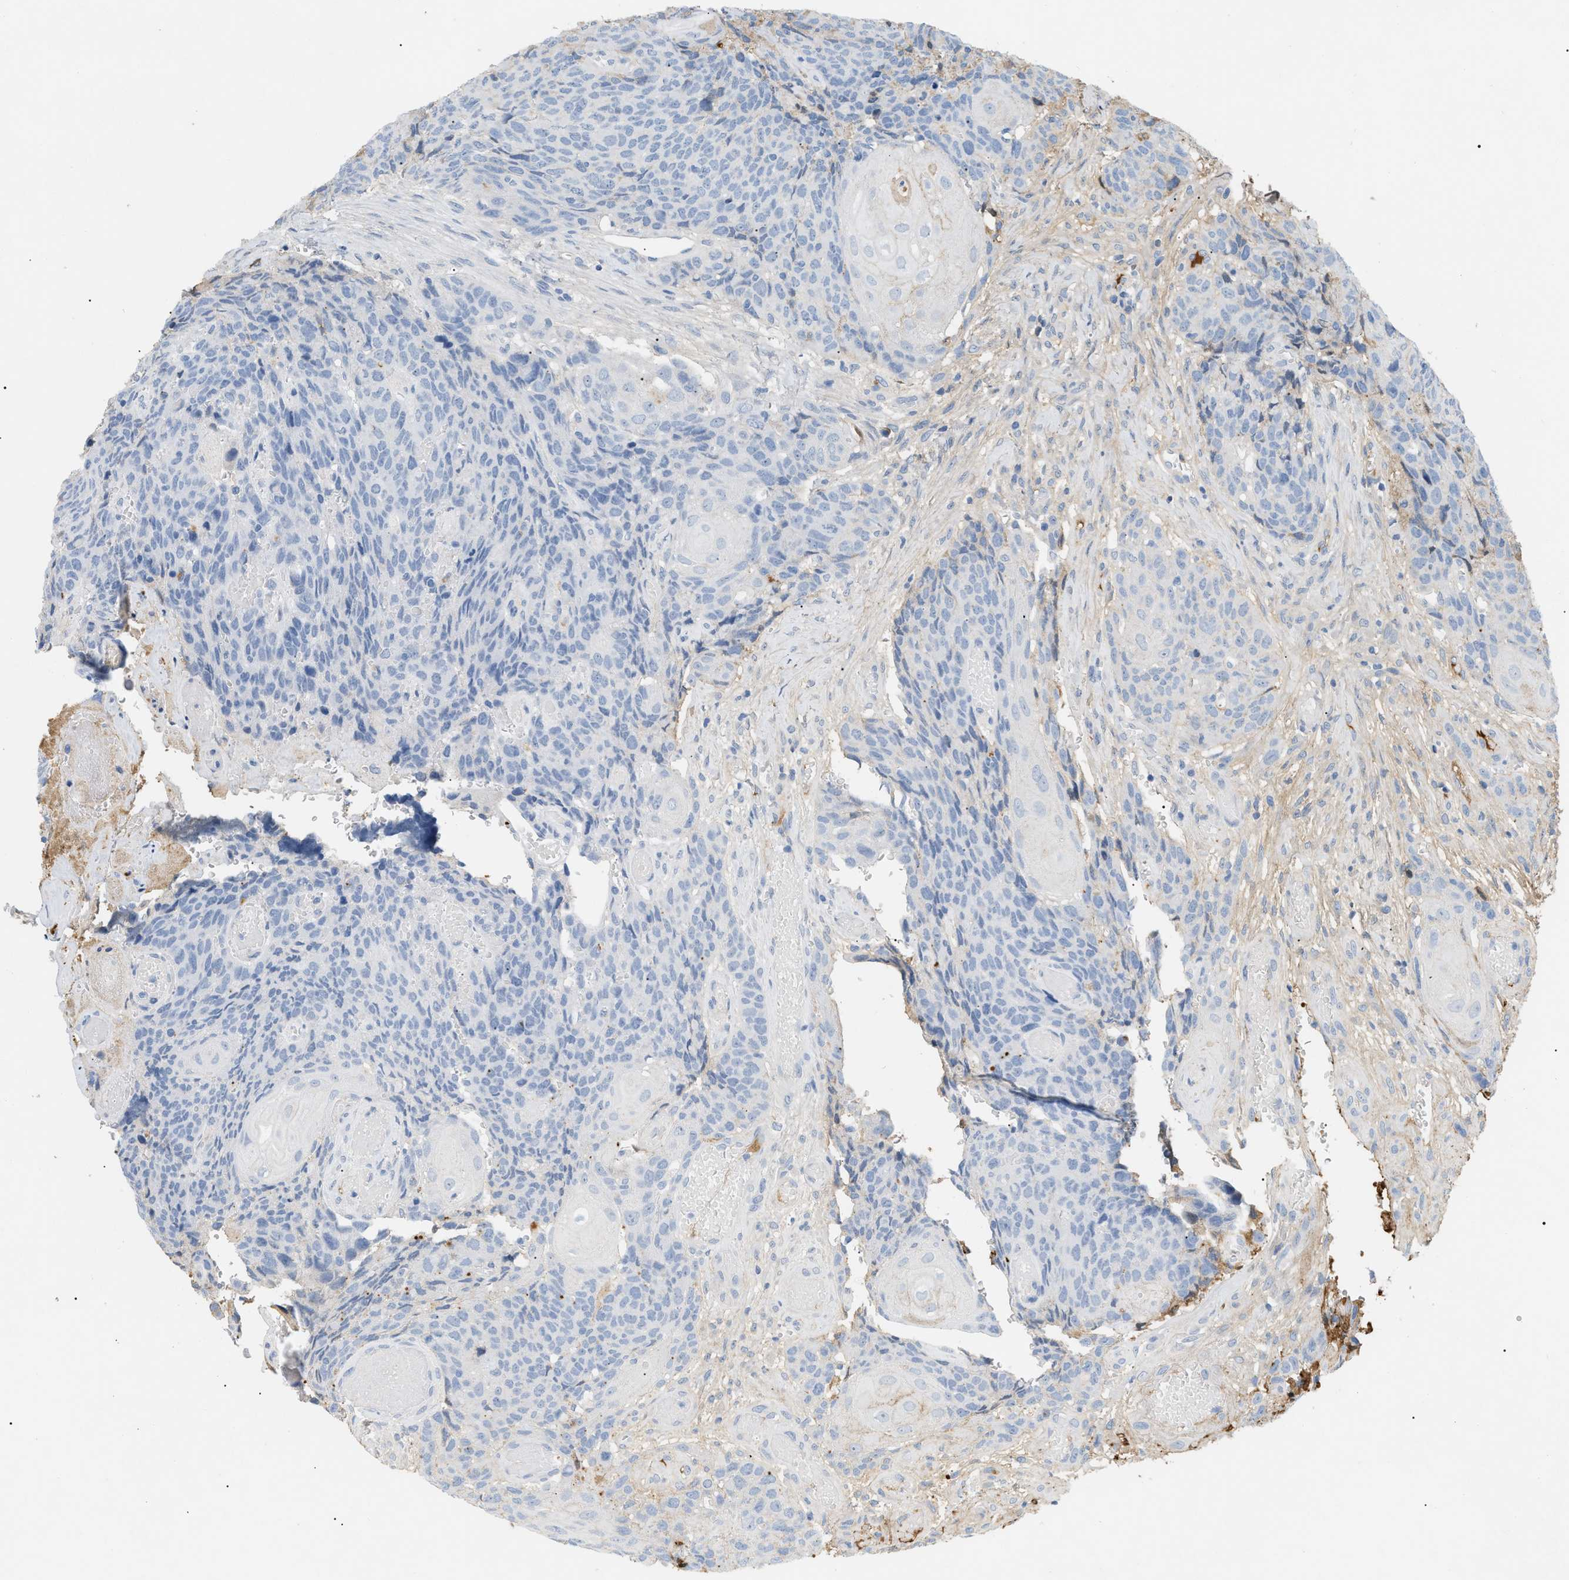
{"staining": {"intensity": "negative", "quantity": "none", "location": "none"}, "tissue": "head and neck cancer", "cell_type": "Tumor cells", "image_type": "cancer", "snomed": [{"axis": "morphology", "description": "Squamous cell carcinoma, NOS"}, {"axis": "topography", "description": "Head-Neck"}], "caption": "The immunohistochemistry histopathology image has no significant staining in tumor cells of head and neck squamous cell carcinoma tissue.", "gene": "CFH", "patient": {"sex": "male", "age": 66}}